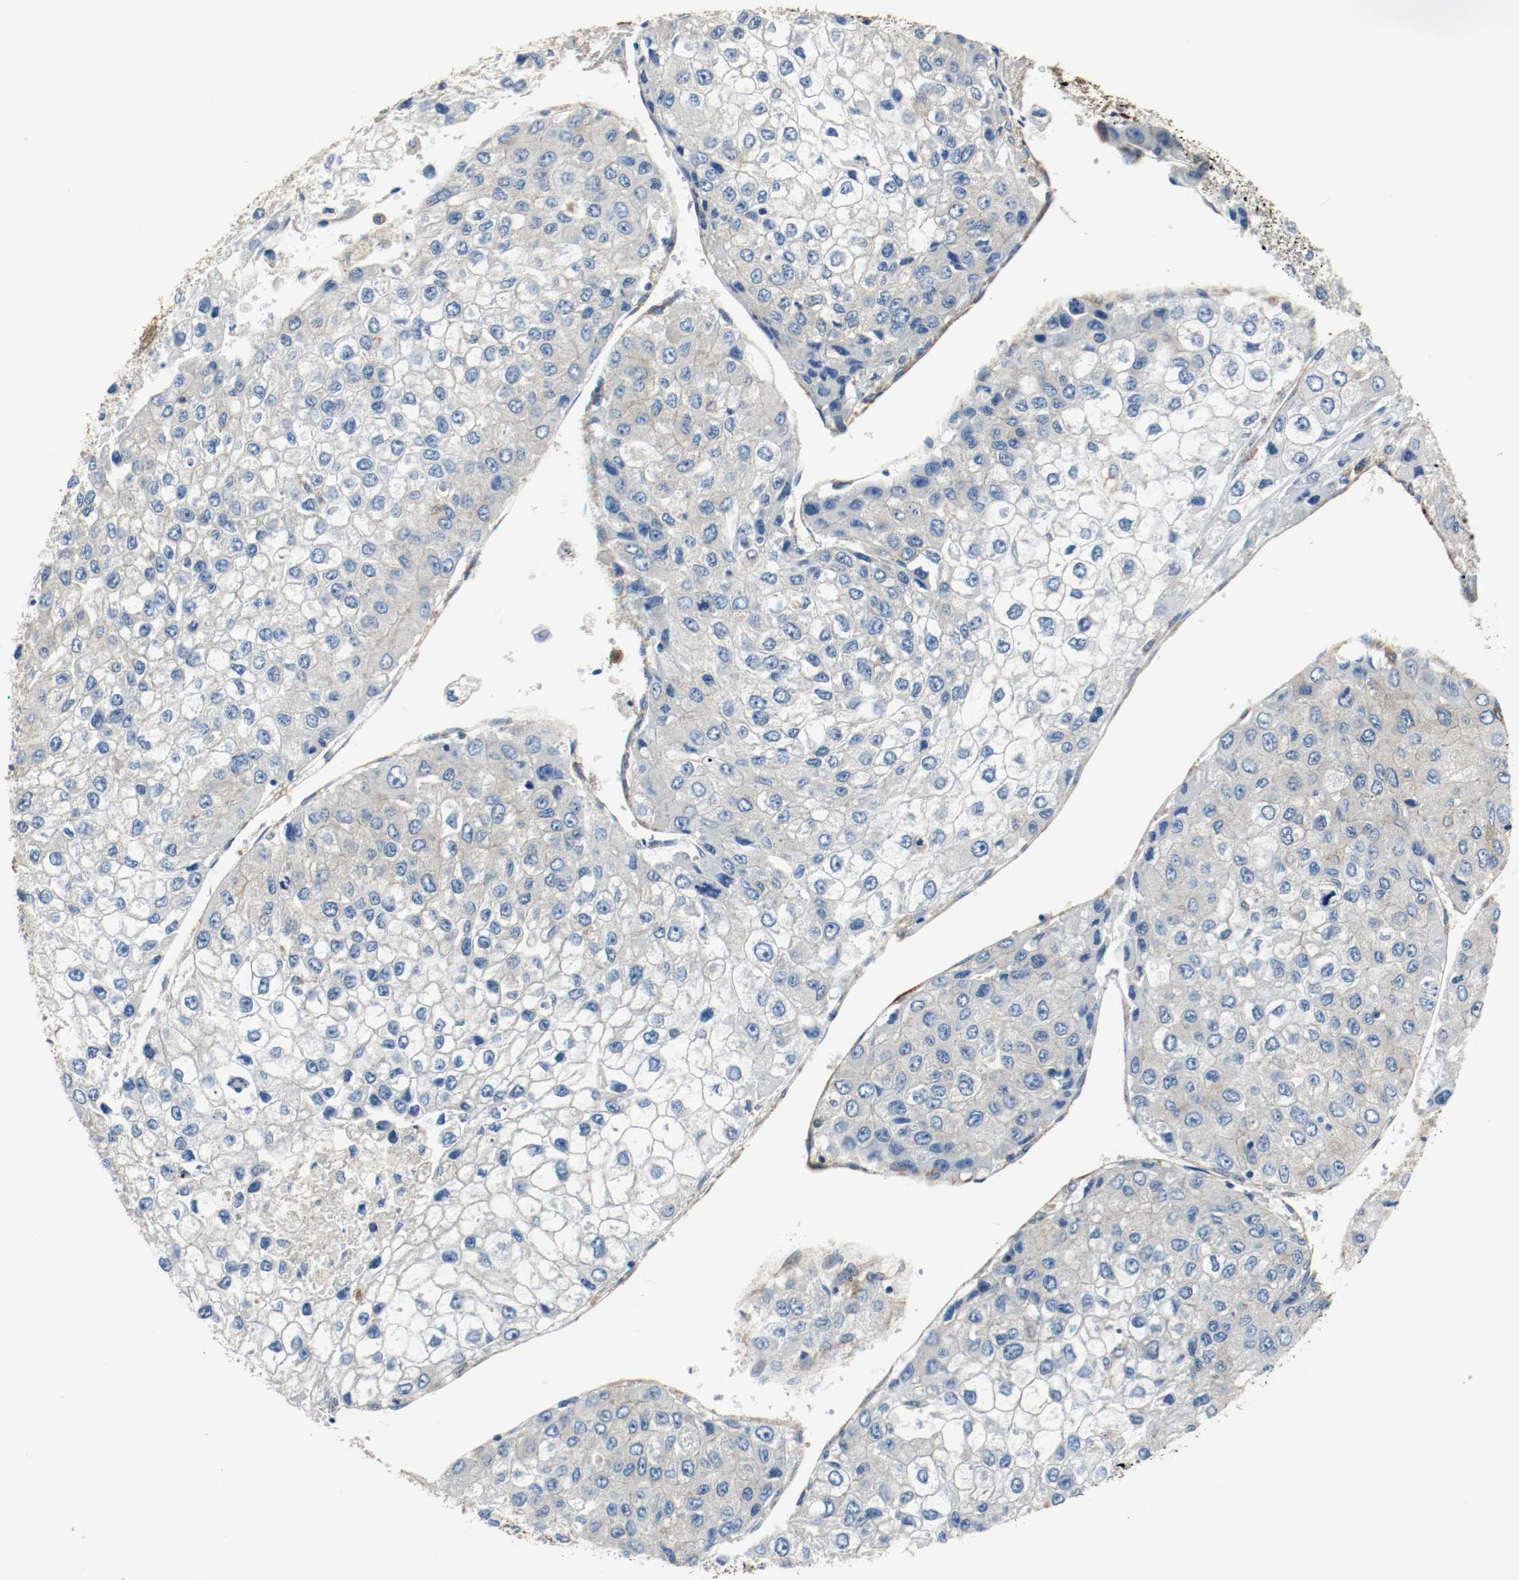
{"staining": {"intensity": "negative", "quantity": "none", "location": "none"}, "tissue": "liver cancer", "cell_type": "Tumor cells", "image_type": "cancer", "snomed": [{"axis": "morphology", "description": "Carcinoma, Hepatocellular, NOS"}, {"axis": "topography", "description": "Liver"}], "caption": "There is no significant expression in tumor cells of liver hepatocellular carcinoma.", "gene": "TUBA3D", "patient": {"sex": "female", "age": 66}}